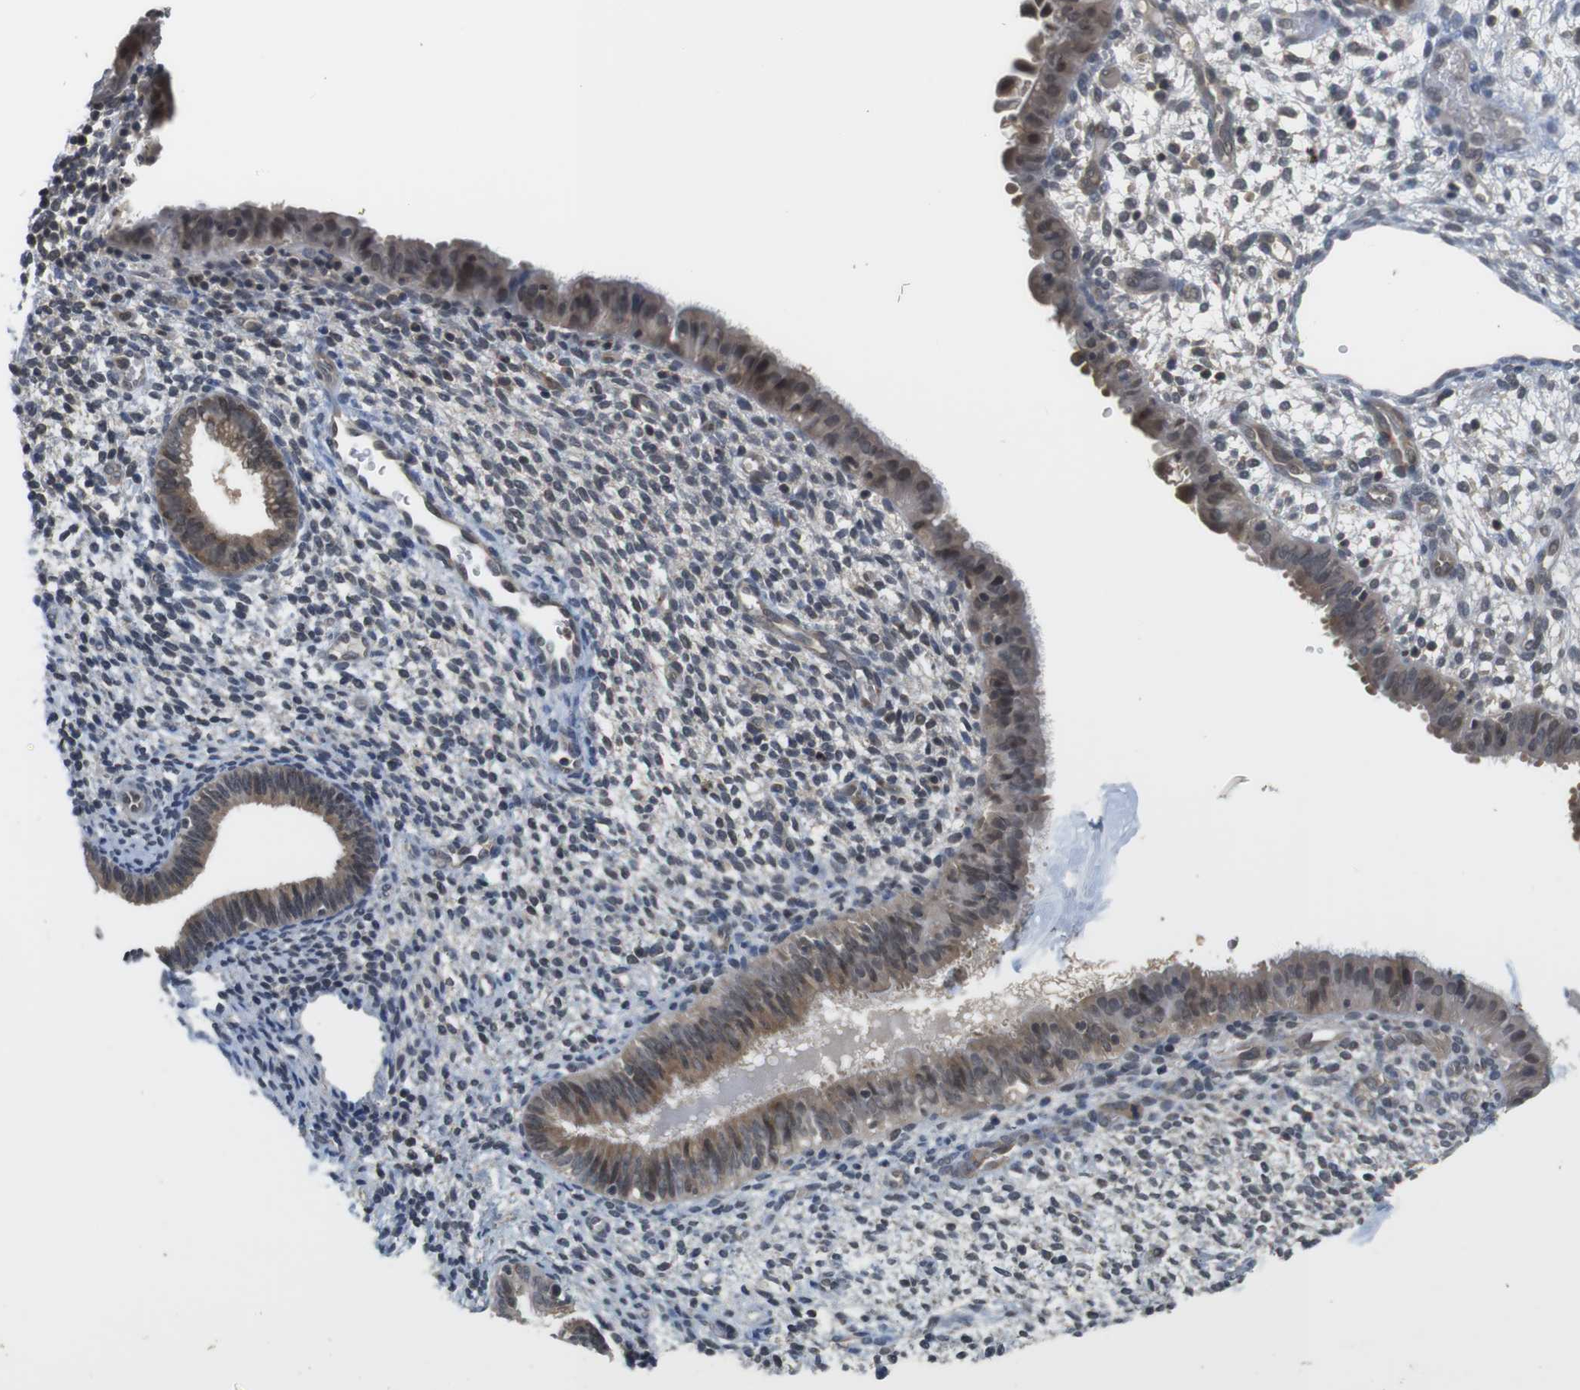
{"staining": {"intensity": "negative", "quantity": "none", "location": "none"}, "tissue": "endometrium", "cell_type": "Cells in endometrial stroma", "image_type": "normal", "snomed": [{"axis": "morphology", "description": "Normal tissue, NOS"}, {"axis": "topography", "description": "Endometrium"}], "caption": "Immunohistochemistry (IHC) of unremarkable endometrium demonstrates no expression in cells in endometrial stroma.", "gene": "FADD", "patient": {"sex": "female", "age": 61}}